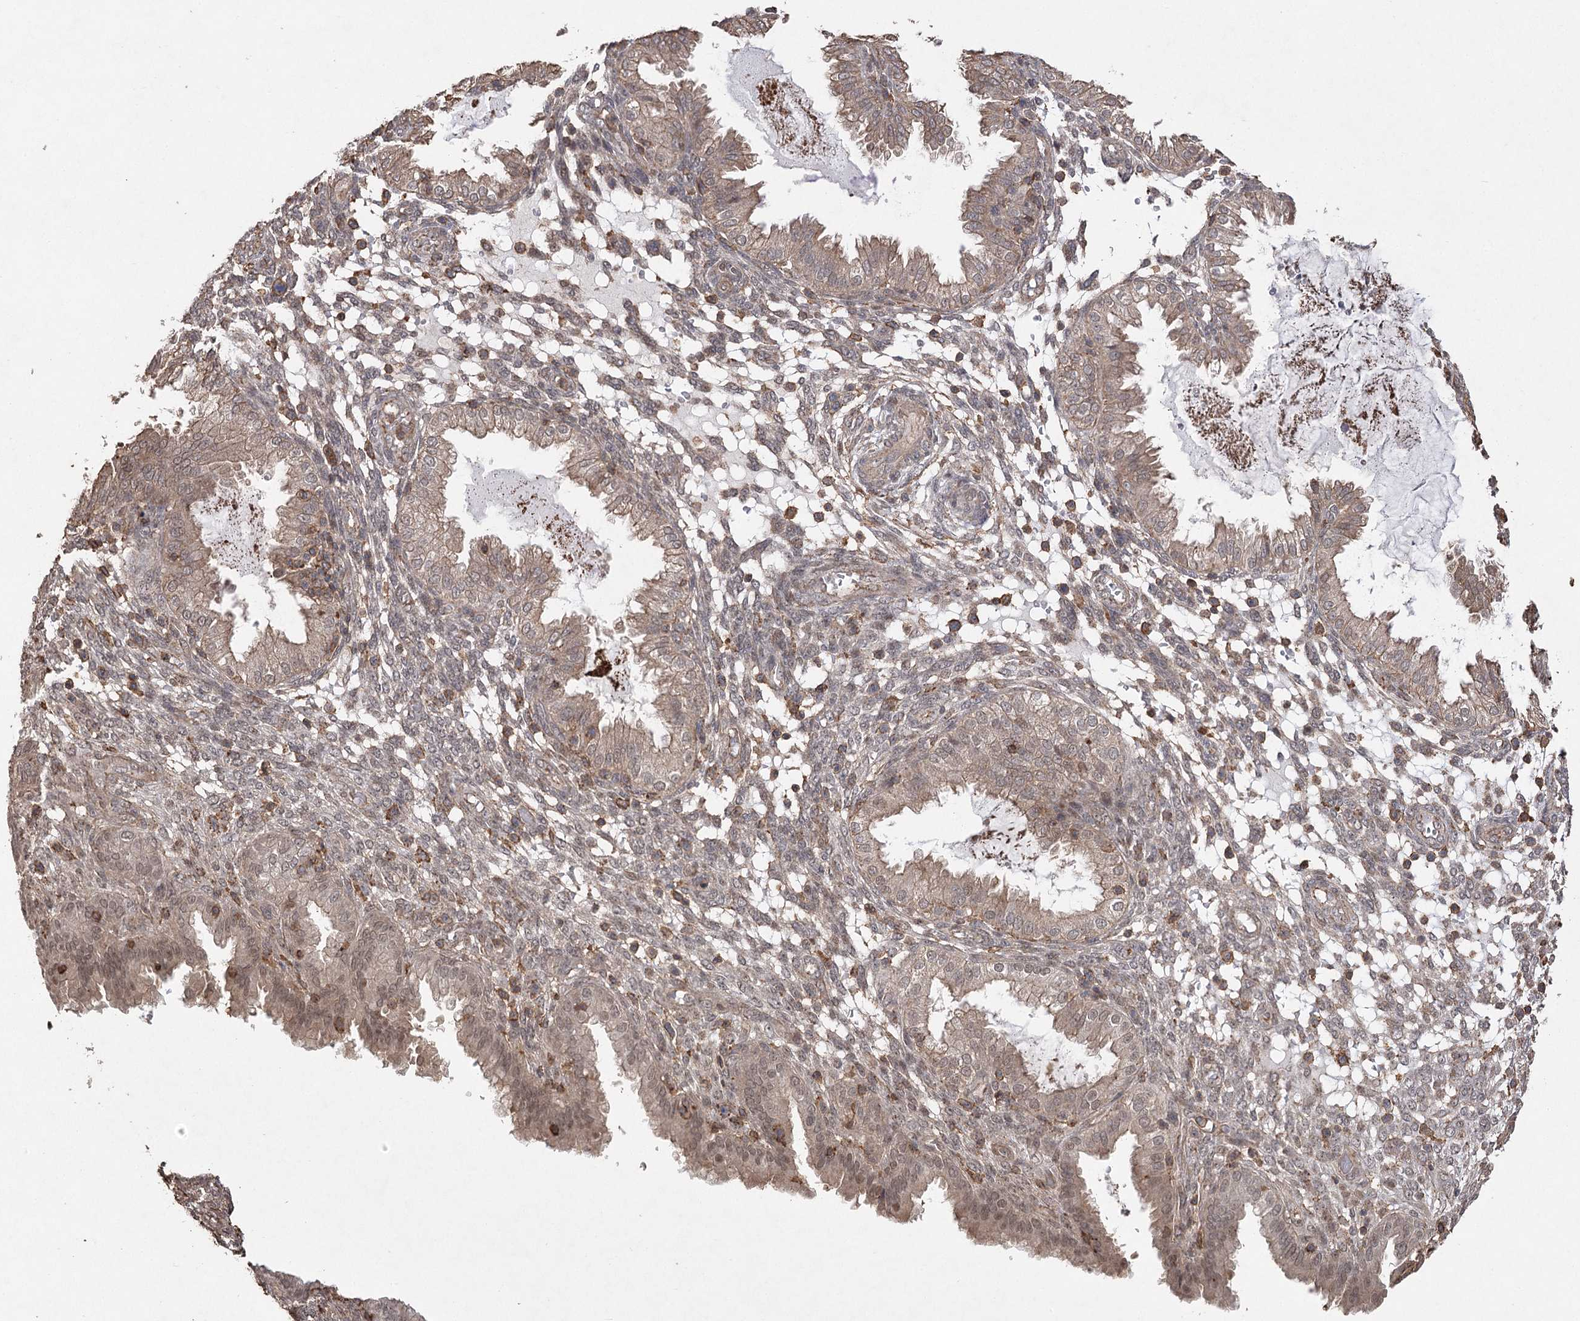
{"staining": {"intensity": "weak", "quantity": "25%-75%", "location": "cytoplasmic/membranous"}, "tissue": "endometrium", "cell_type": "Cells in endometrial stroma", "image_type": "normal", "snomed": [{"axis": "morphology", "description": "Normal tissue, NOS"}, {"axis": "topography", "description": "Endometrium"}], "caption": "Immunohistochemistry of unremarkable human endometrium demonstrates low levels of weak cytoplasmic/membranous staining in about 25%-75% of cells in endometrial stroma. The staining was performed using DAB (3,3'-diaminobenzidine) to visualize the protein expression in brown, while the nuclei were stained in blue with hematoxylin (Magnification: 20x).", "gene": "OBSL1", "patient": {"sex": "female", "age": 33}}